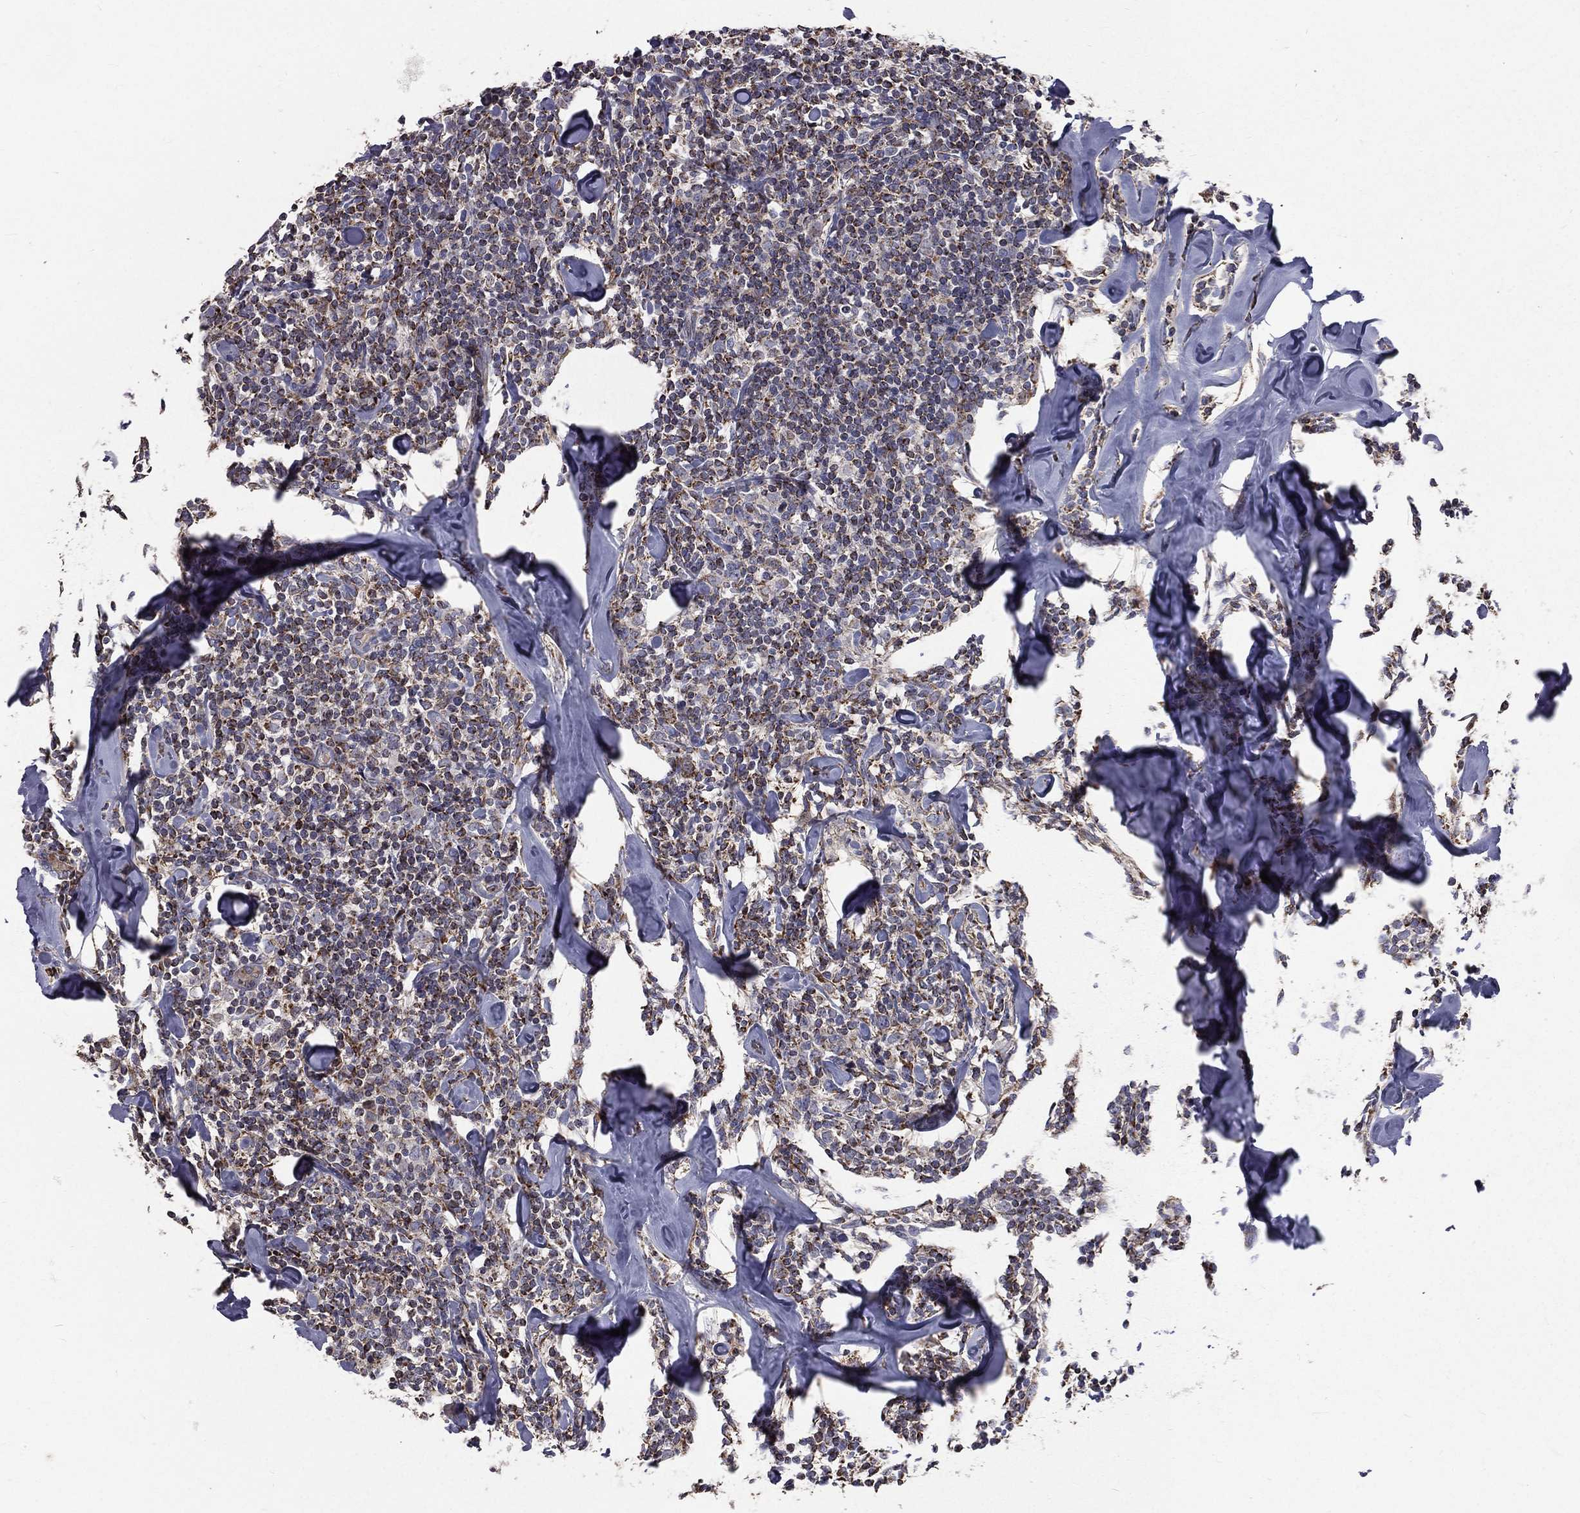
{"staining": {"intensity": "moderate", "quantity": "<25%", "location": "cytoplasmic/membranous"}, "tissue": "lymphoma", "cell_type": "Tumor cells", "image_type": "cancer", "snomed": [{"axis": "morphology", "description": "Malignant lymphoma, non-Hodgkin's type, Low grade"}, {"axis": "topography", "description": "Lymph node"}], "caption": "Tumor cells show moderate cytoplasmic/membranous expression in about <25% of cells in lymphoma.", "gene": "GPD1", "patient": {"sex": "female", "age": 56}}